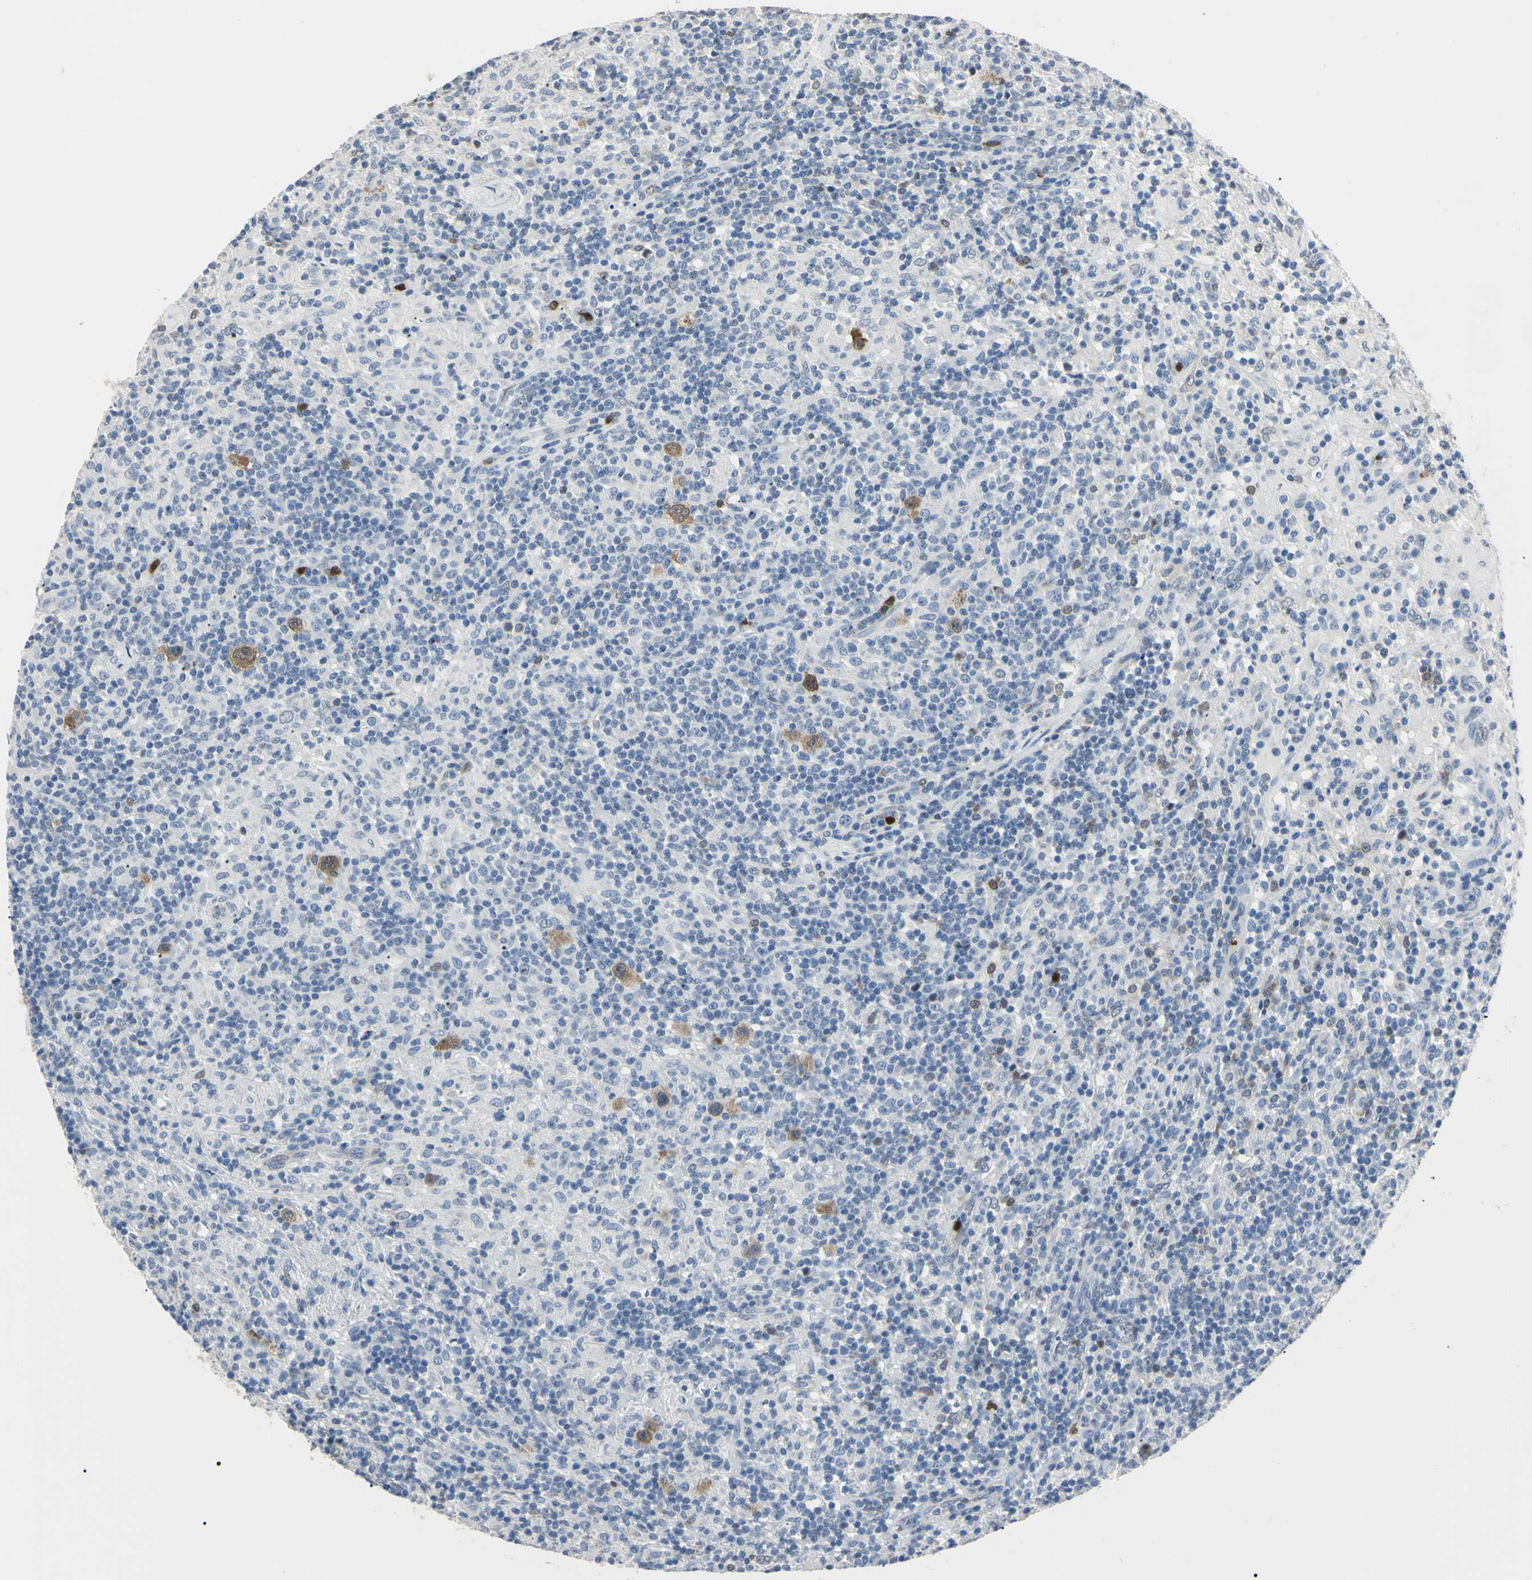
{"staining": {"intensity": "weak", "quantity": "25%-75%", "location": "cytoplasmic/membranous"}, "tissue": "lymphoma", "cell_type": "Tumor cells", "image_type": "cancer", "snomed": [{"axis": "morphology", "description": "Hodgkin's disease, NOS"}, {"axis": "topography", "description": "Lymph node"}], "caption": "Weak cytoplasmic/membranous staining for a protein is identified in about 25%-75% of tumor cells of lymphoma using IHC.", "gene": "AKR1C3", "patient": {"sex": "male", "age": 70}}